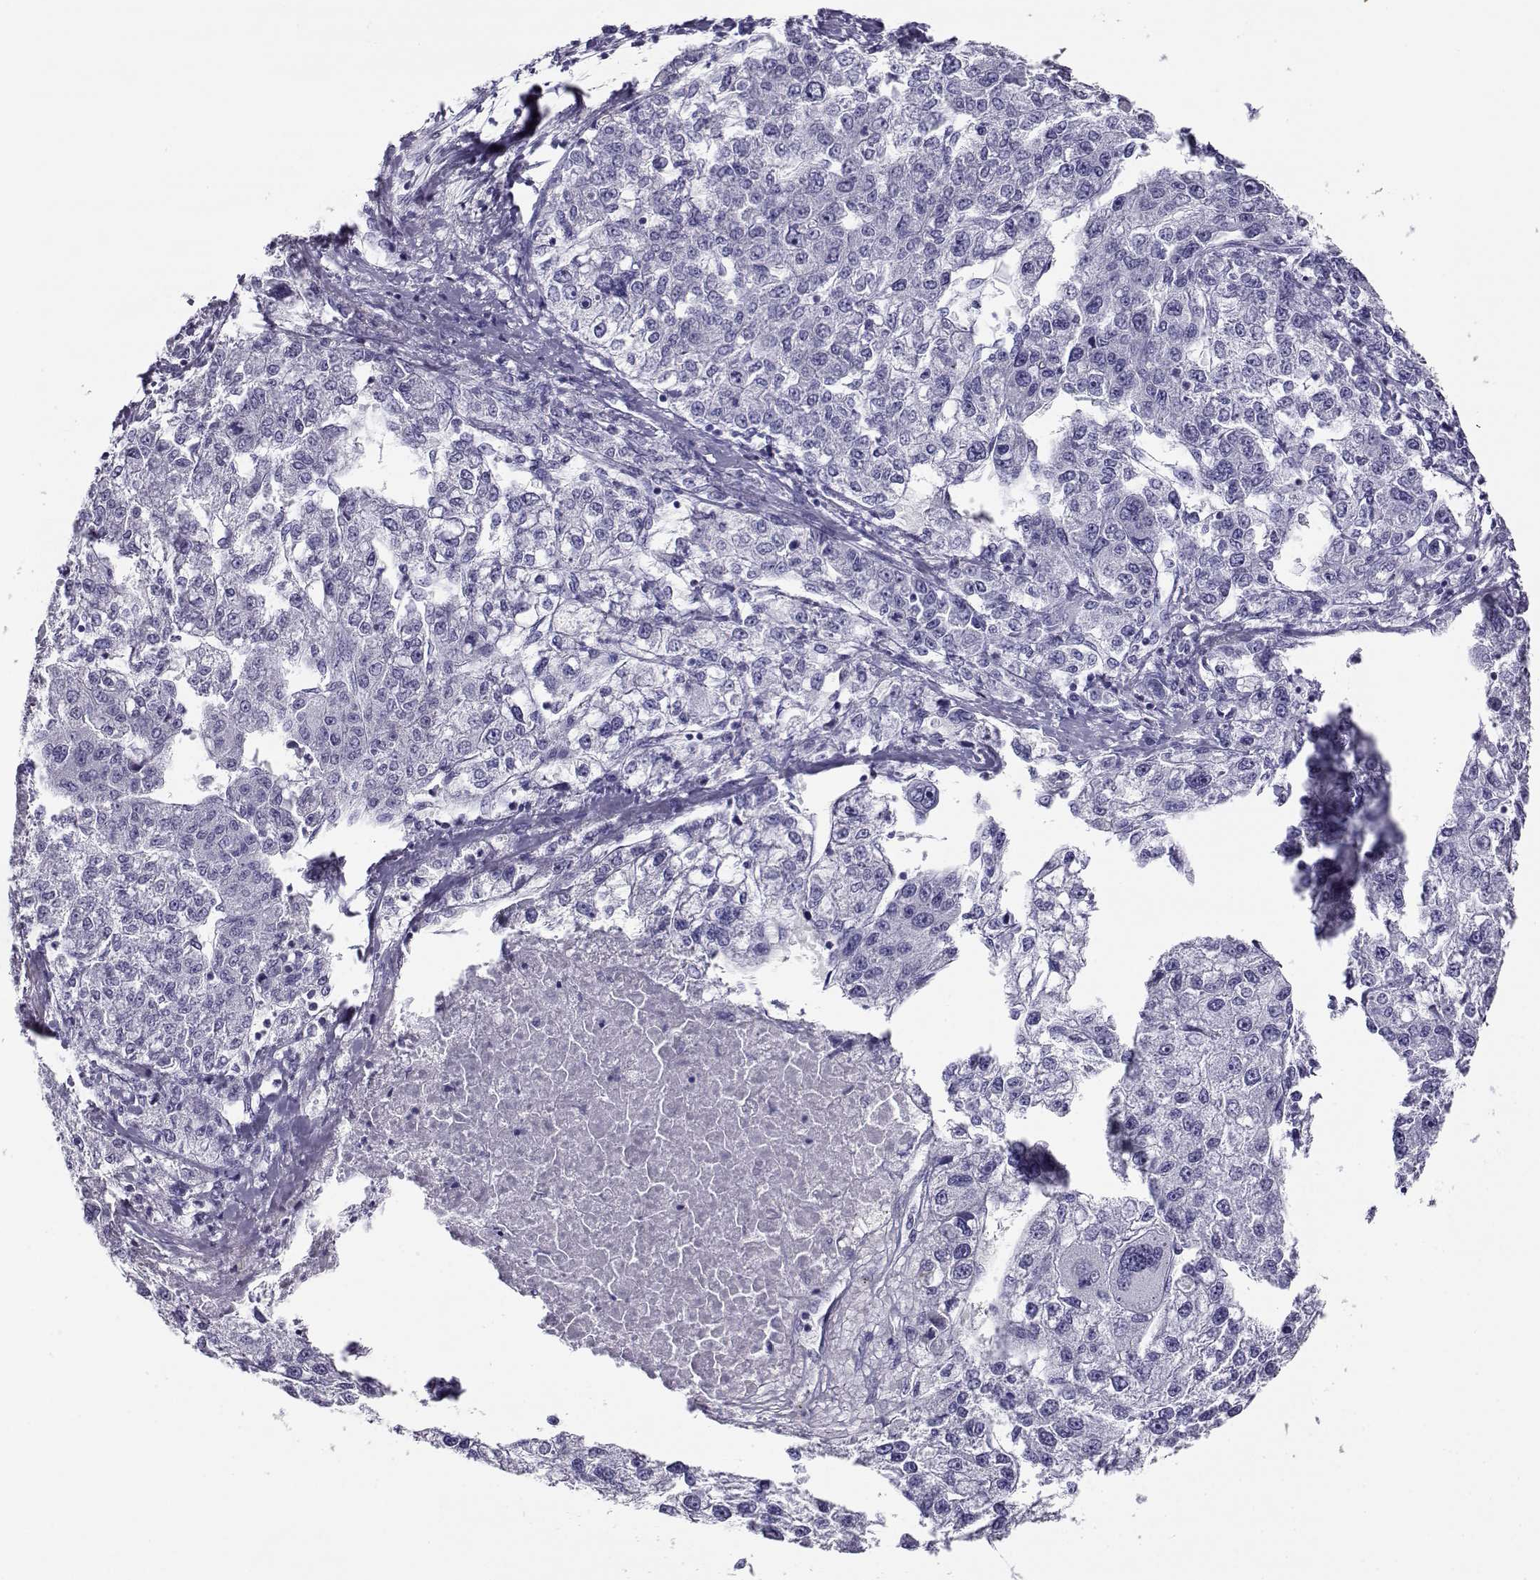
{"staining": {"intensity": "negative", "quantity": "none", "location": "none"}, "tissue": "liver cancer", "cell_type": "Tumor cells", "image_type": "cancer", "snomed": [{"axis": "morphology", "description": "Carcinoma, Hepatocellular, NOS"}, {"axis": "topography", "description": "Liver"}], "caption": "A micrograph of human liver hepatocellular carcinoma is negative for staining in tumor cells.", "gene": "CABS1", "patient": {"sex": "male", "age": 56}}